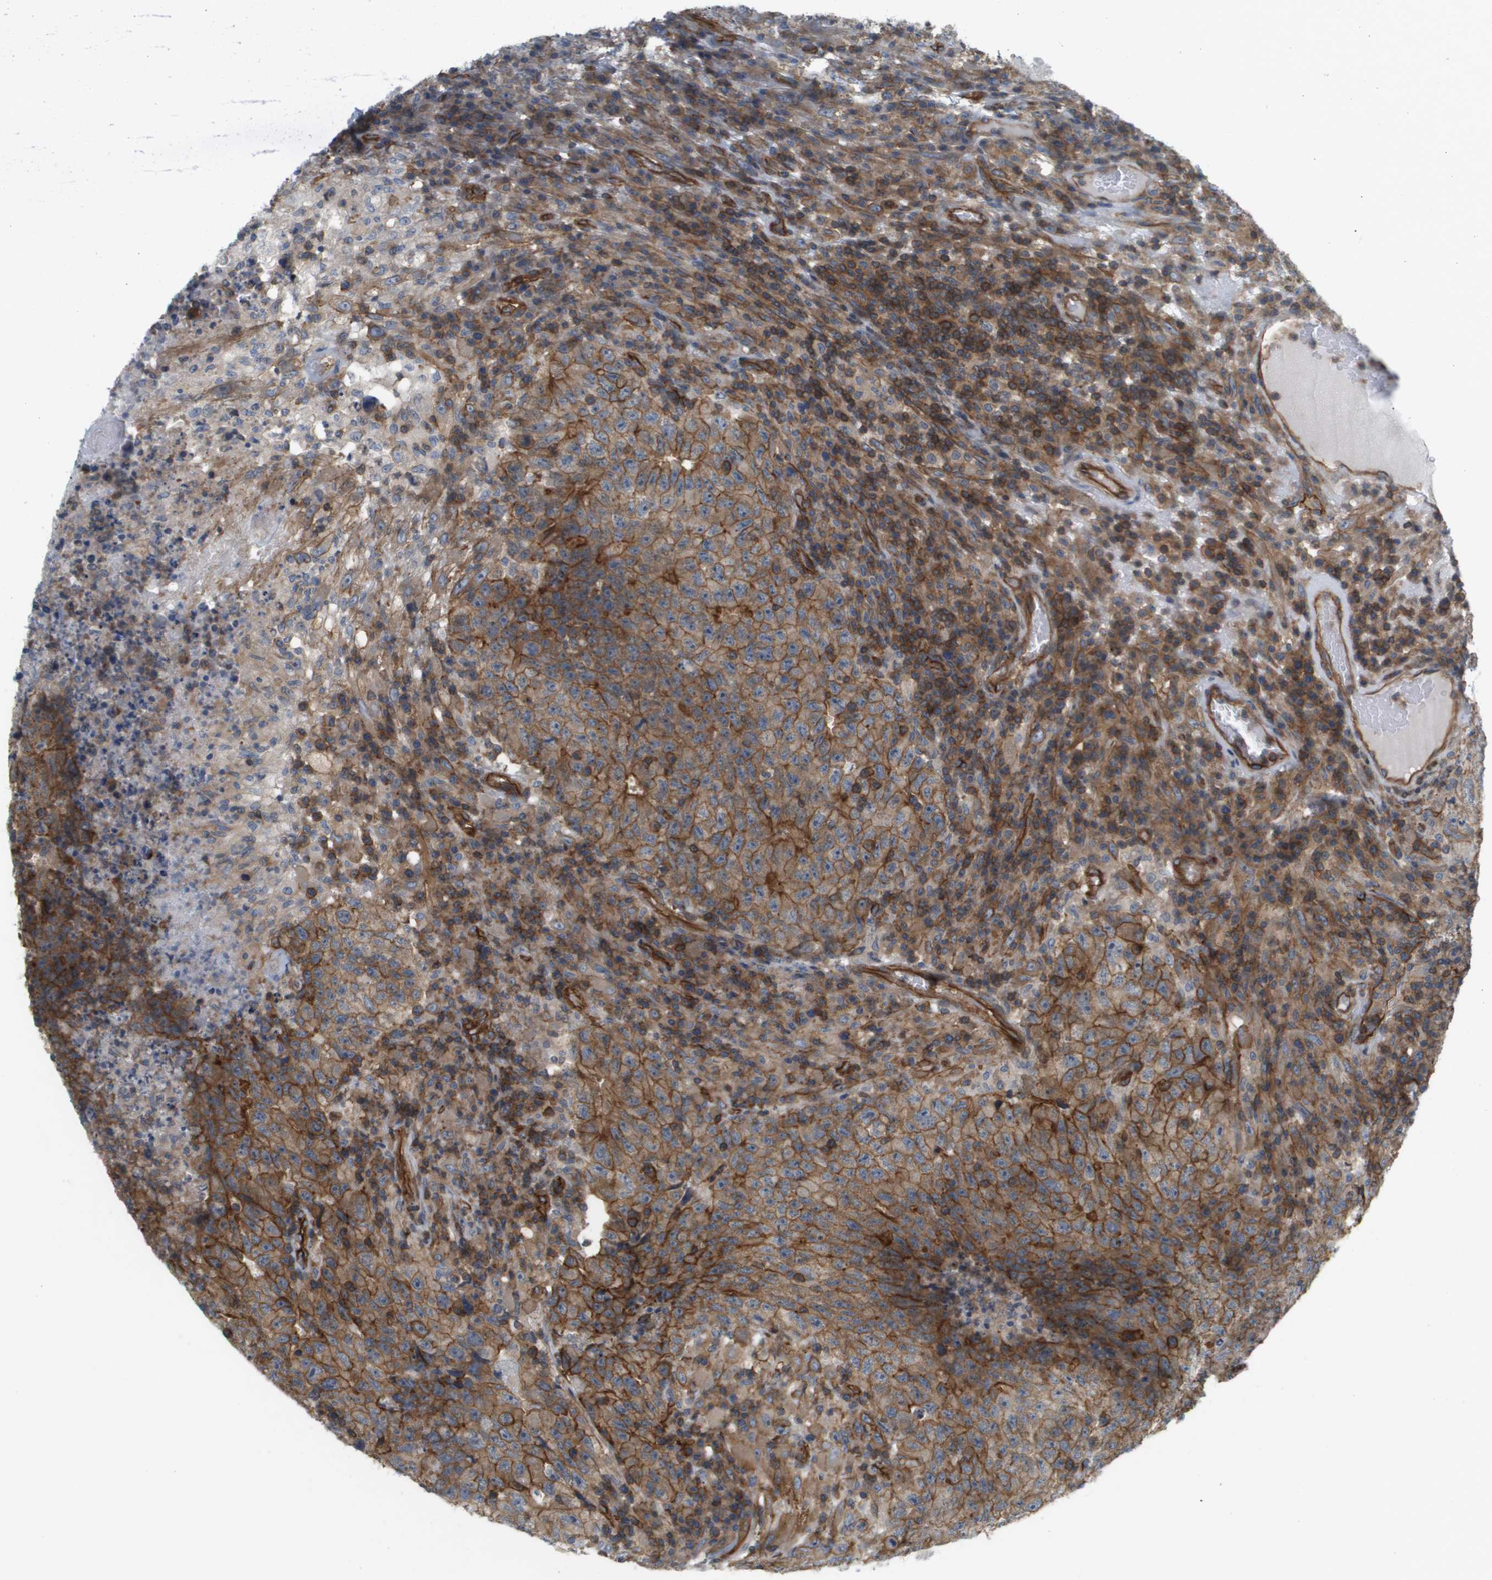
{"staining": {"intensity": "moderate", "quantity": ">75%", "location": "cytoplasmic/membranous"}, "tissue": "testis cancer", "cell_type": "Tumor cells", "image_type": "cancer", "snomed": [{"axis": "morphology", "description": "Necrosis, NOS"}, {"axis": "morphology", "description": "Carcinoma, Embryonal, NOS"}, {"axis": "topography", "description": "Testis"}], "caption": "A brown stain shows moderate cytoplasmic/membranous expression of a protein in testis cancer (embryonal carcinoma) tumor cells.", "gene": "SGMS2", "patient": {"sex": "male", "age": 19}}